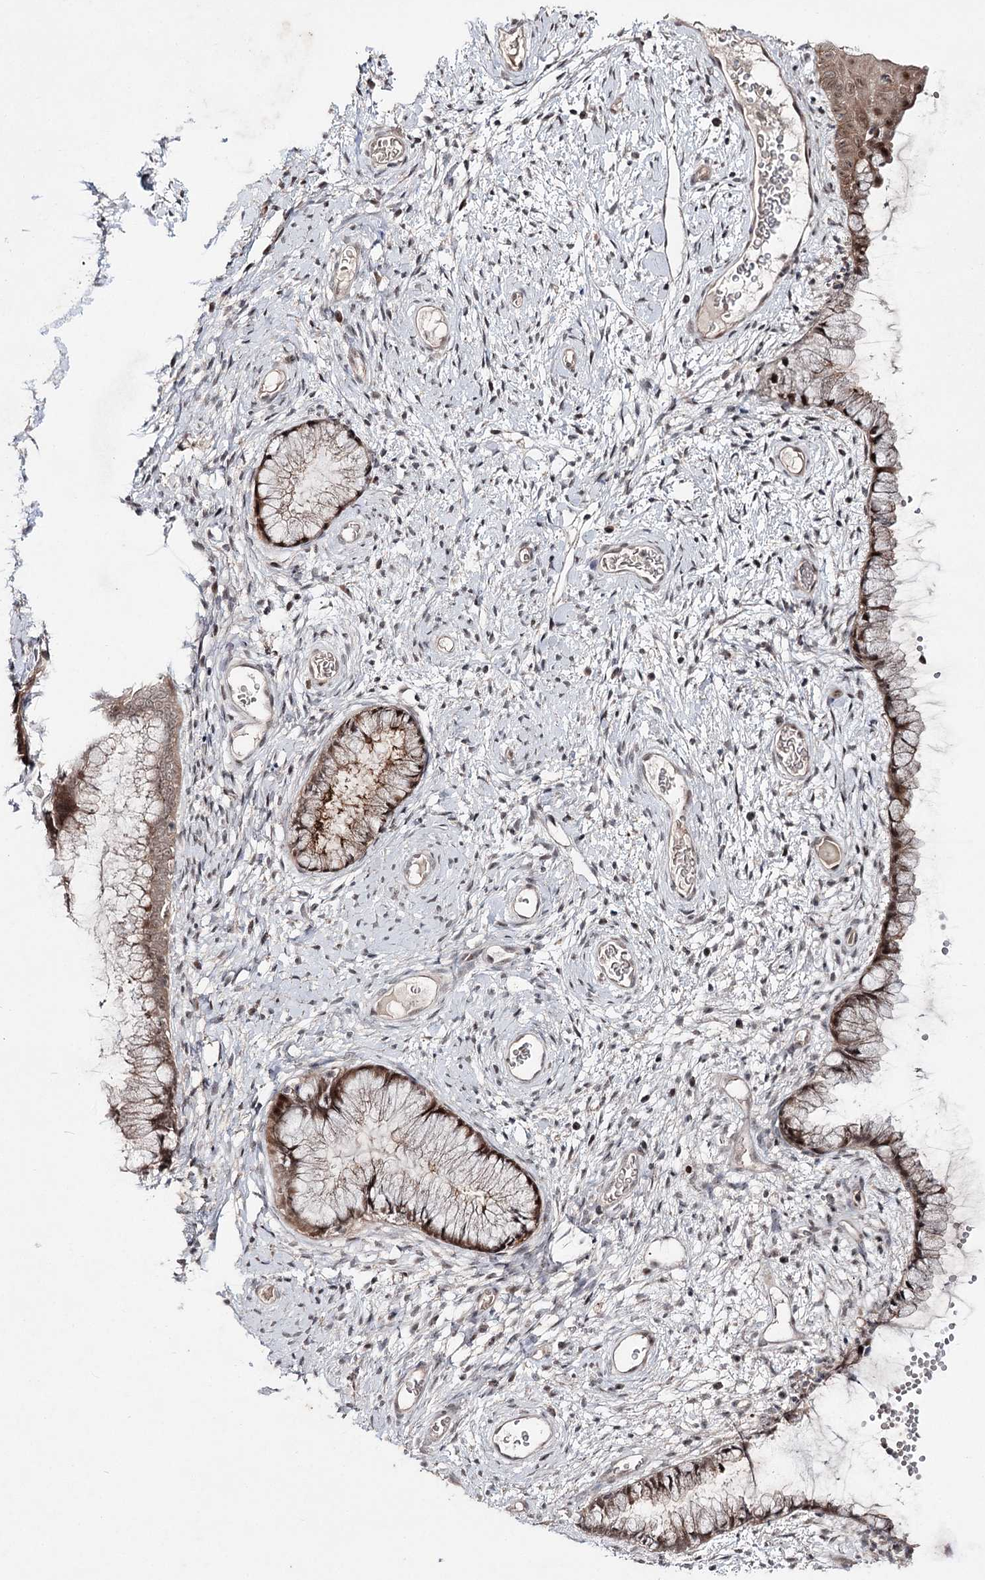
{"staining": {"intensity": "moderate", "quantity": ">75%", "location": "cytoplasmic/membranous,nuclear"}, "tissue": "cervix", "cell_type": "Glandular cells", "image_type": "normal", "snomed": [{"axis": "morphology", "description": "Normal tissue, NOS"}, {"axis": "topography", "description": "Cervix"}], "caption": "Cervix stained with DAB (3,3'-diaminobenzidine) immunohistochemistry (IHC) shows medium levels of moderate cytoplasmic/membranous,nuclear staining in about >75% of glandular cells. Nuclei are stained in blue.", "gene": "HOXC11", "patient": {"sex": "female", "age": 42}}